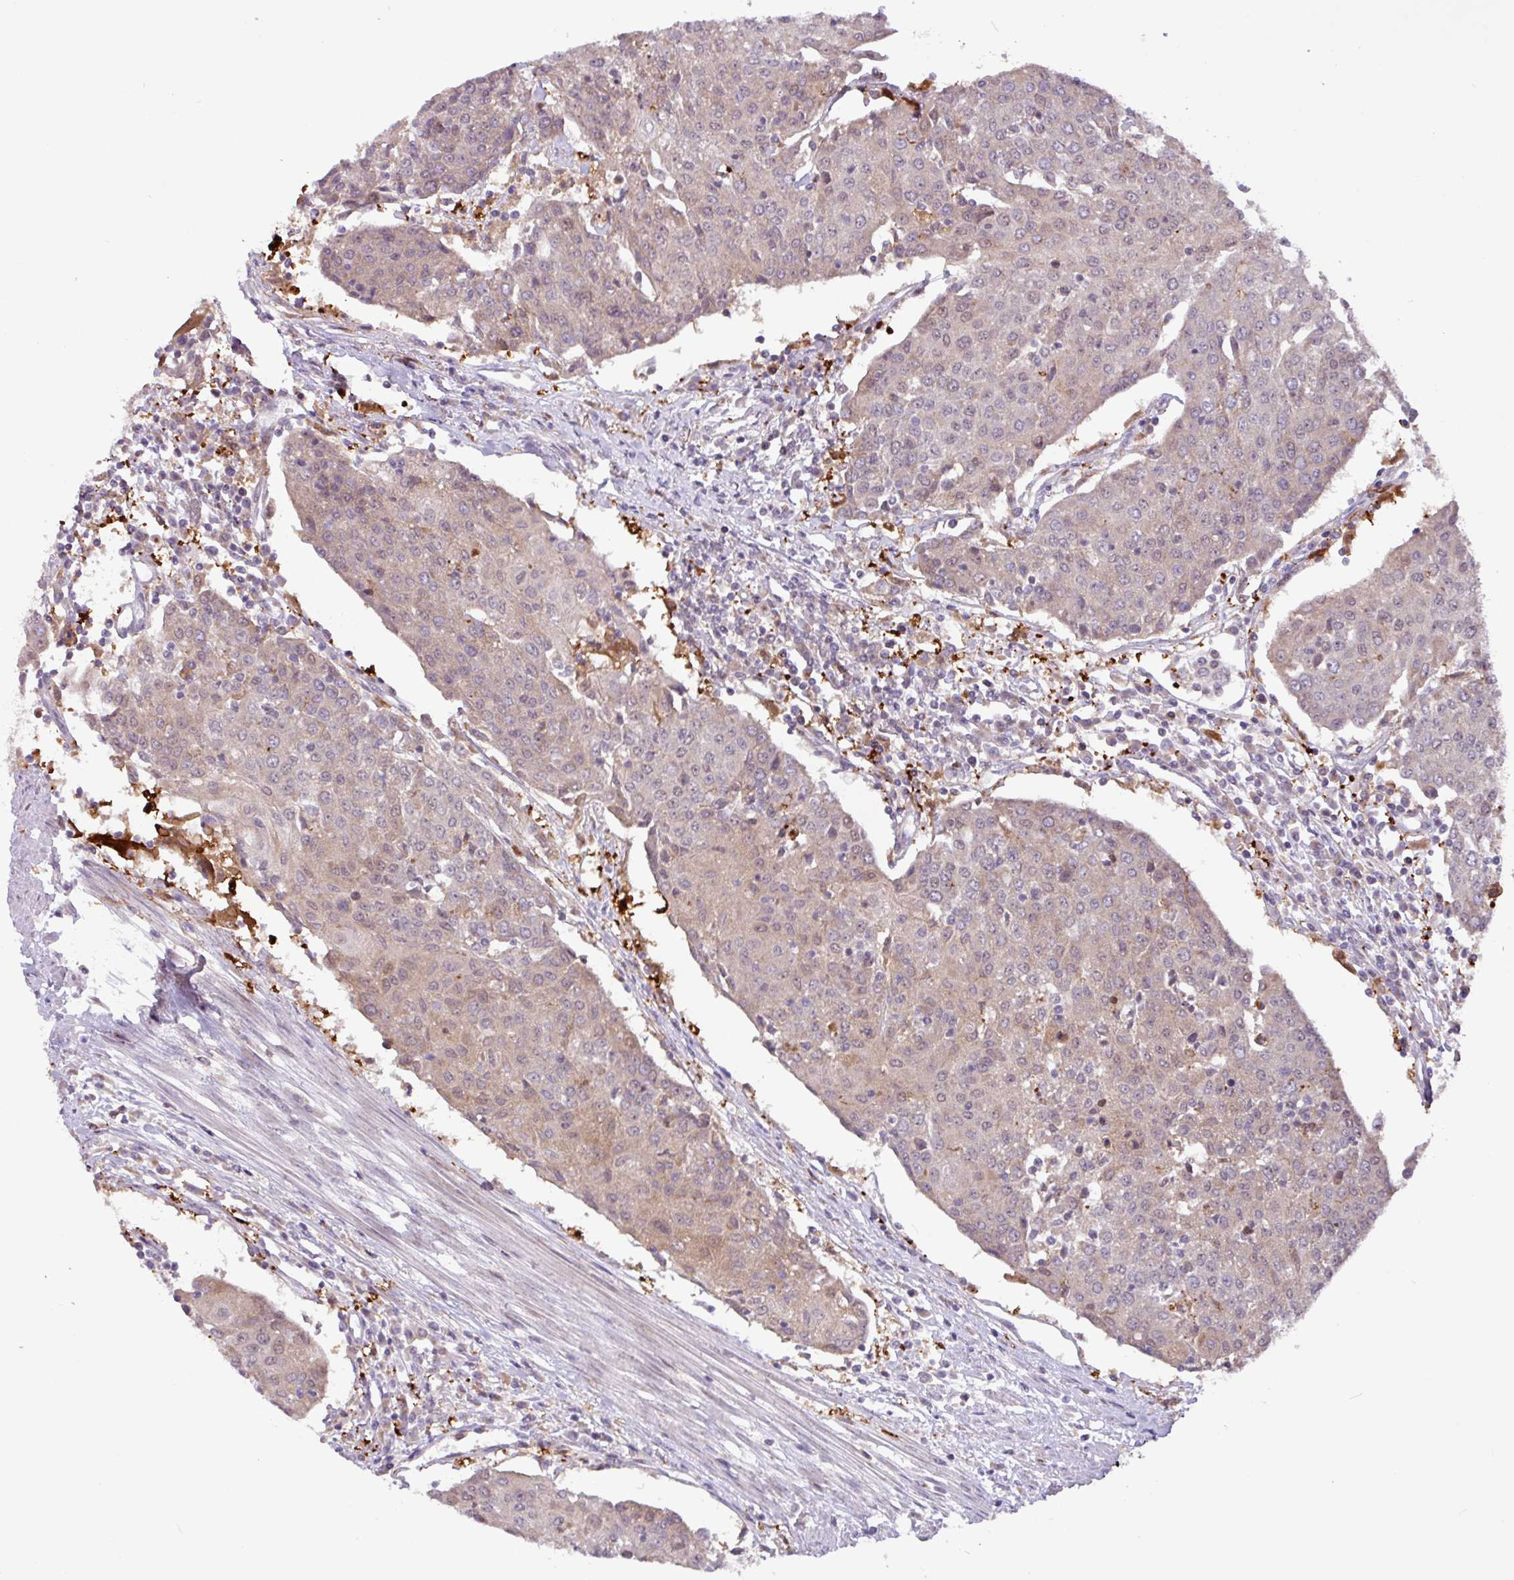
{"staining": {"intensity": "weak", "quantity": "<25%", "location": "cytoplasmic/membranous,nuclear"}, "tissue": "urothelial cancer", "cell_type": "Tumor cells", "image_type": "cancer", "snomed": [{"axis": "morphology", "description": "Urothelial carcinoma, High grade"}, {"axis": "topography", "description": "Urinary bladder"}], "caption": "Immunohistochemistry (IHC) micrograph of urothelial cancer stained for a protein (brown), which shows no staining in tumor cells.", "gene": "BRD3", "patient": {"sex": "female", "age": 85}}